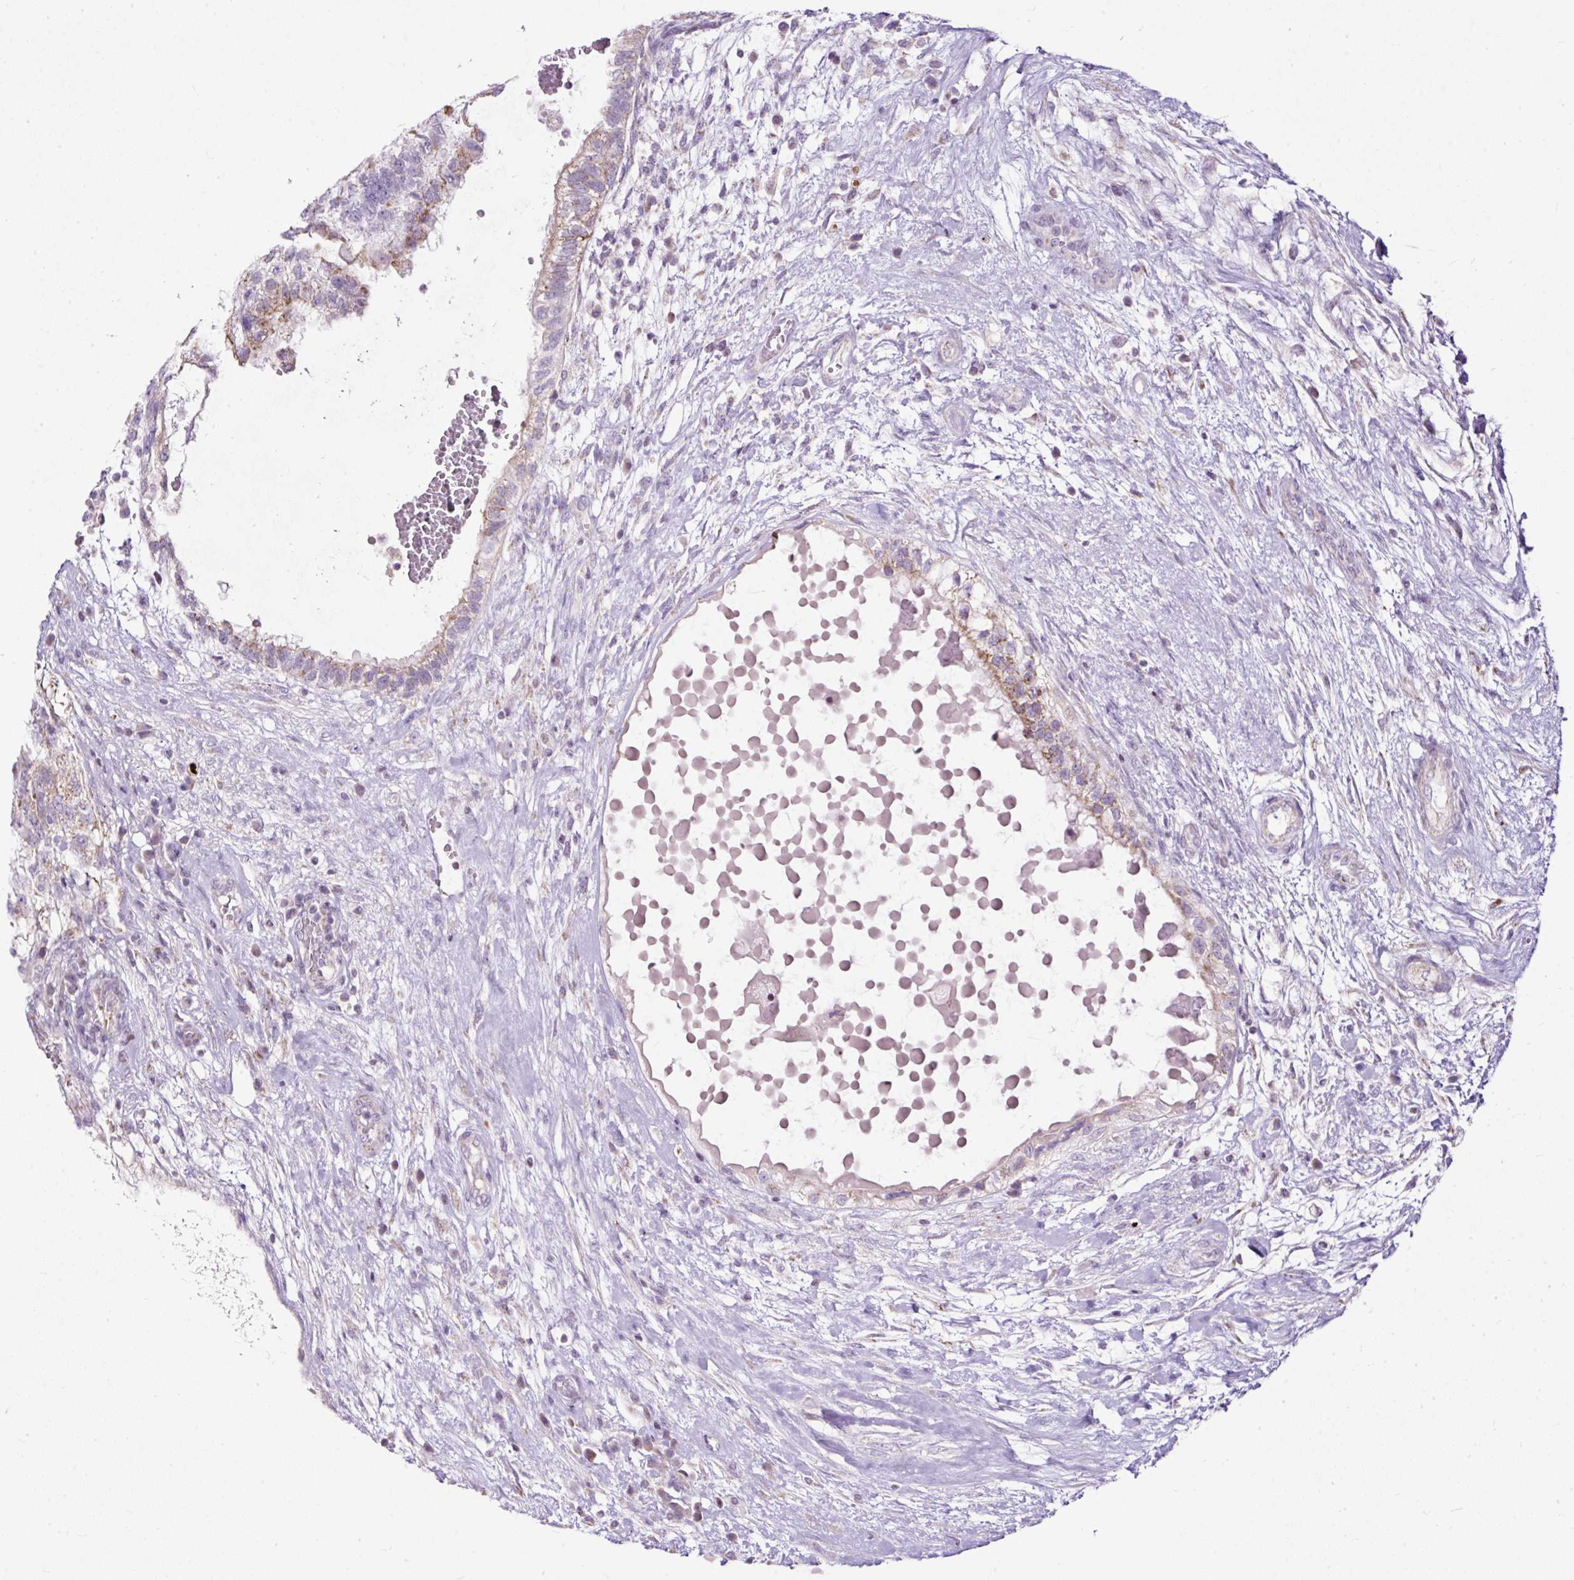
{"staining": {"intensity": "moderate", "quantity": "<25%", "location": "cytoplasmic/membranous"}, "tissue": "testis cancer", "cell_type": "Tumor cells", "image_type": "cancer", "snomed": [{"axis": "morphology", "description": "Normal tissue, NOS"}, {"axis": "morphology", "description": "Carcinoma, Embryonal, NOS"}, {"axis": "topography", "description": "Testis"}], "caption": "Tumor cells show moderate cytoplasmic/membranous staining in approximately <25% of cells in embryonal carcinoma (testis).", "gene": "FMC1", "patient": {"sex": "male", "age": 32}}